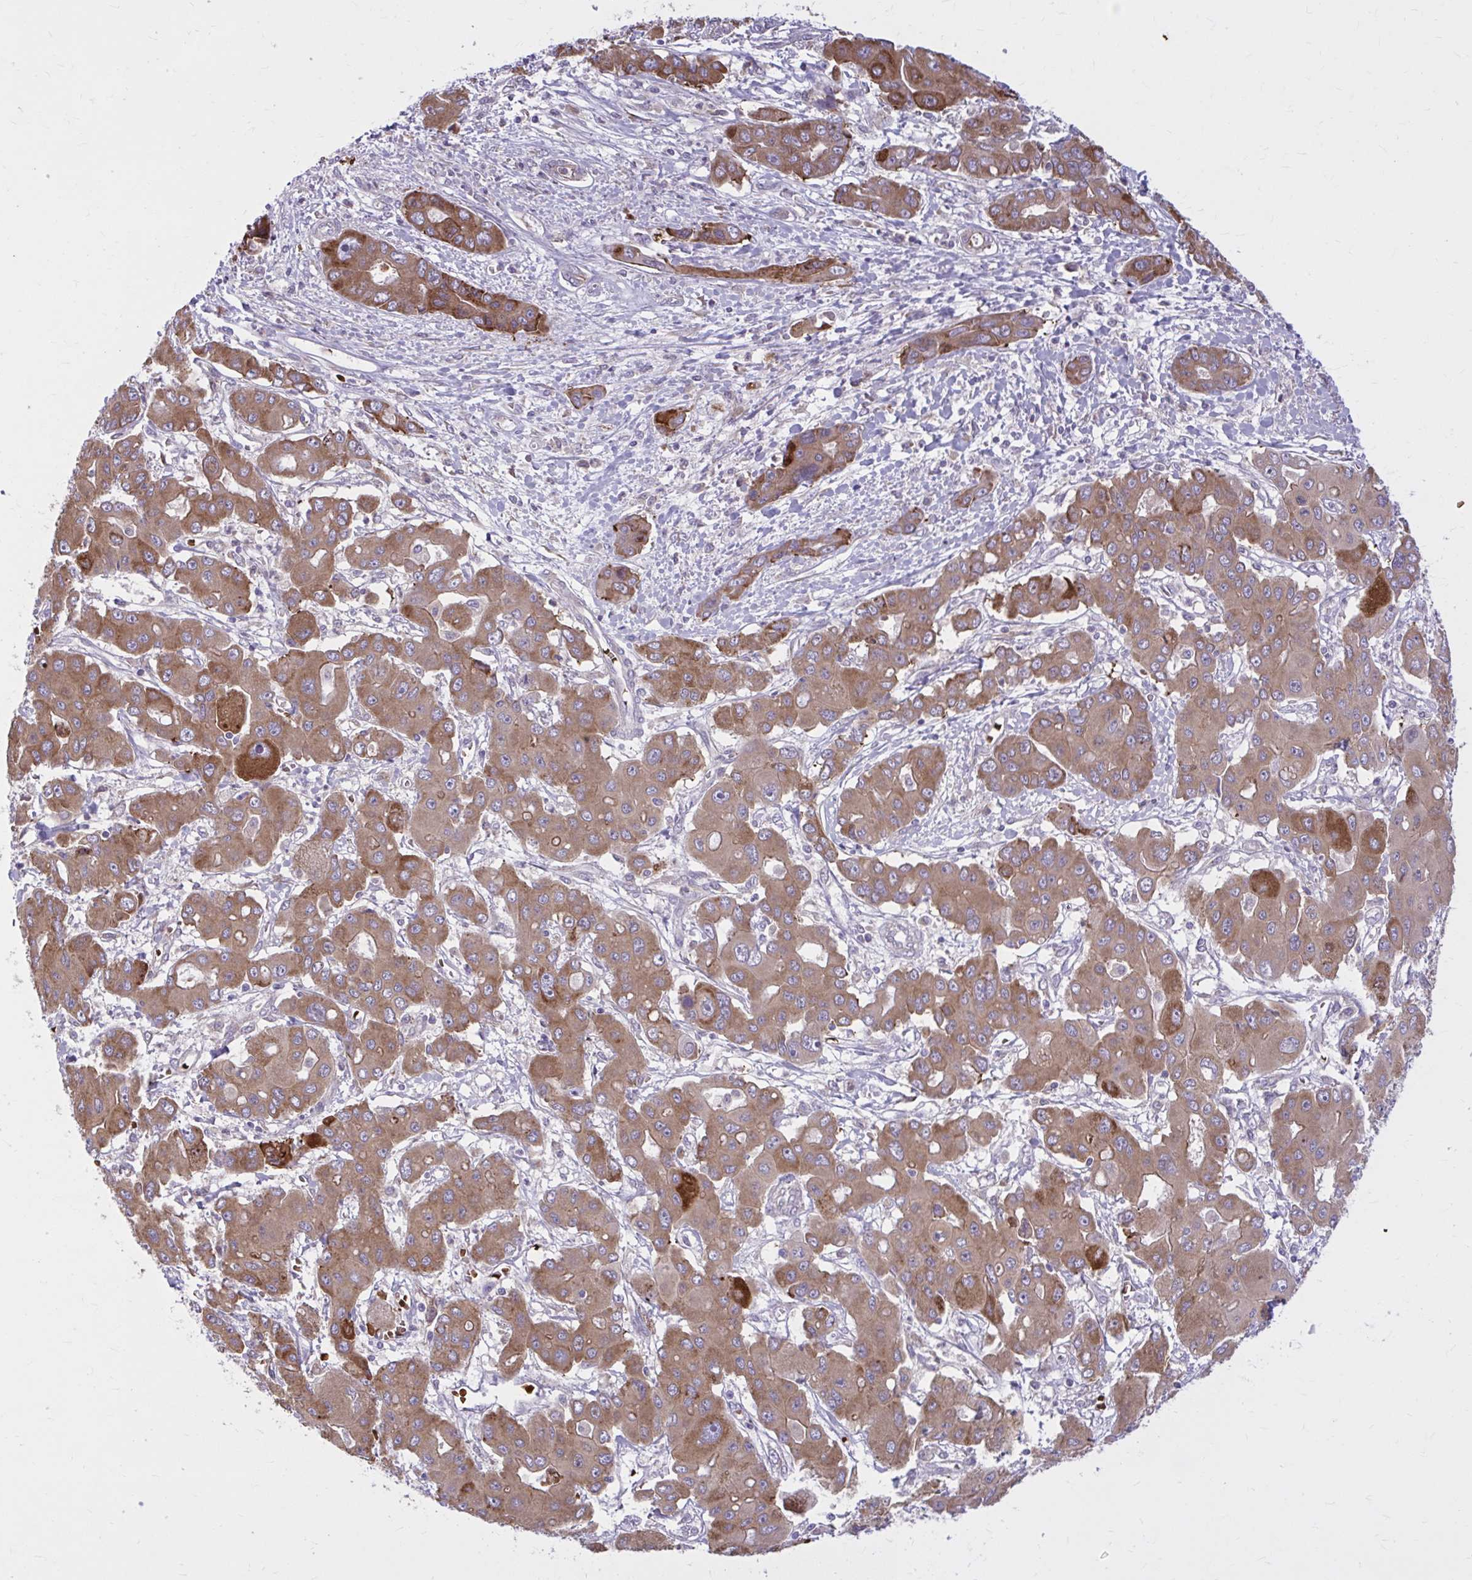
{"staining": {"intensity": "moderate", "quantity": ">75%", "location": "cytoplasmic/membranous"}, "tissue": "liver cancer", "cell_type": "Tumor cells", "image_type": "cancer", "snomed": [{"axis": "morphology", "description": "Cholangiocarcinoma"}, {"axis": "topography", "description": "Liver"}], "caption": "Liver cancer (cholangiocarcinoma) stained for a protein (brown) demonstrates moderate cytoplasmic/membranous positive staining in approximately >75% of tumor cells.", "gene": "SNF8", "patient": {"sex": "male", "age": 67}}